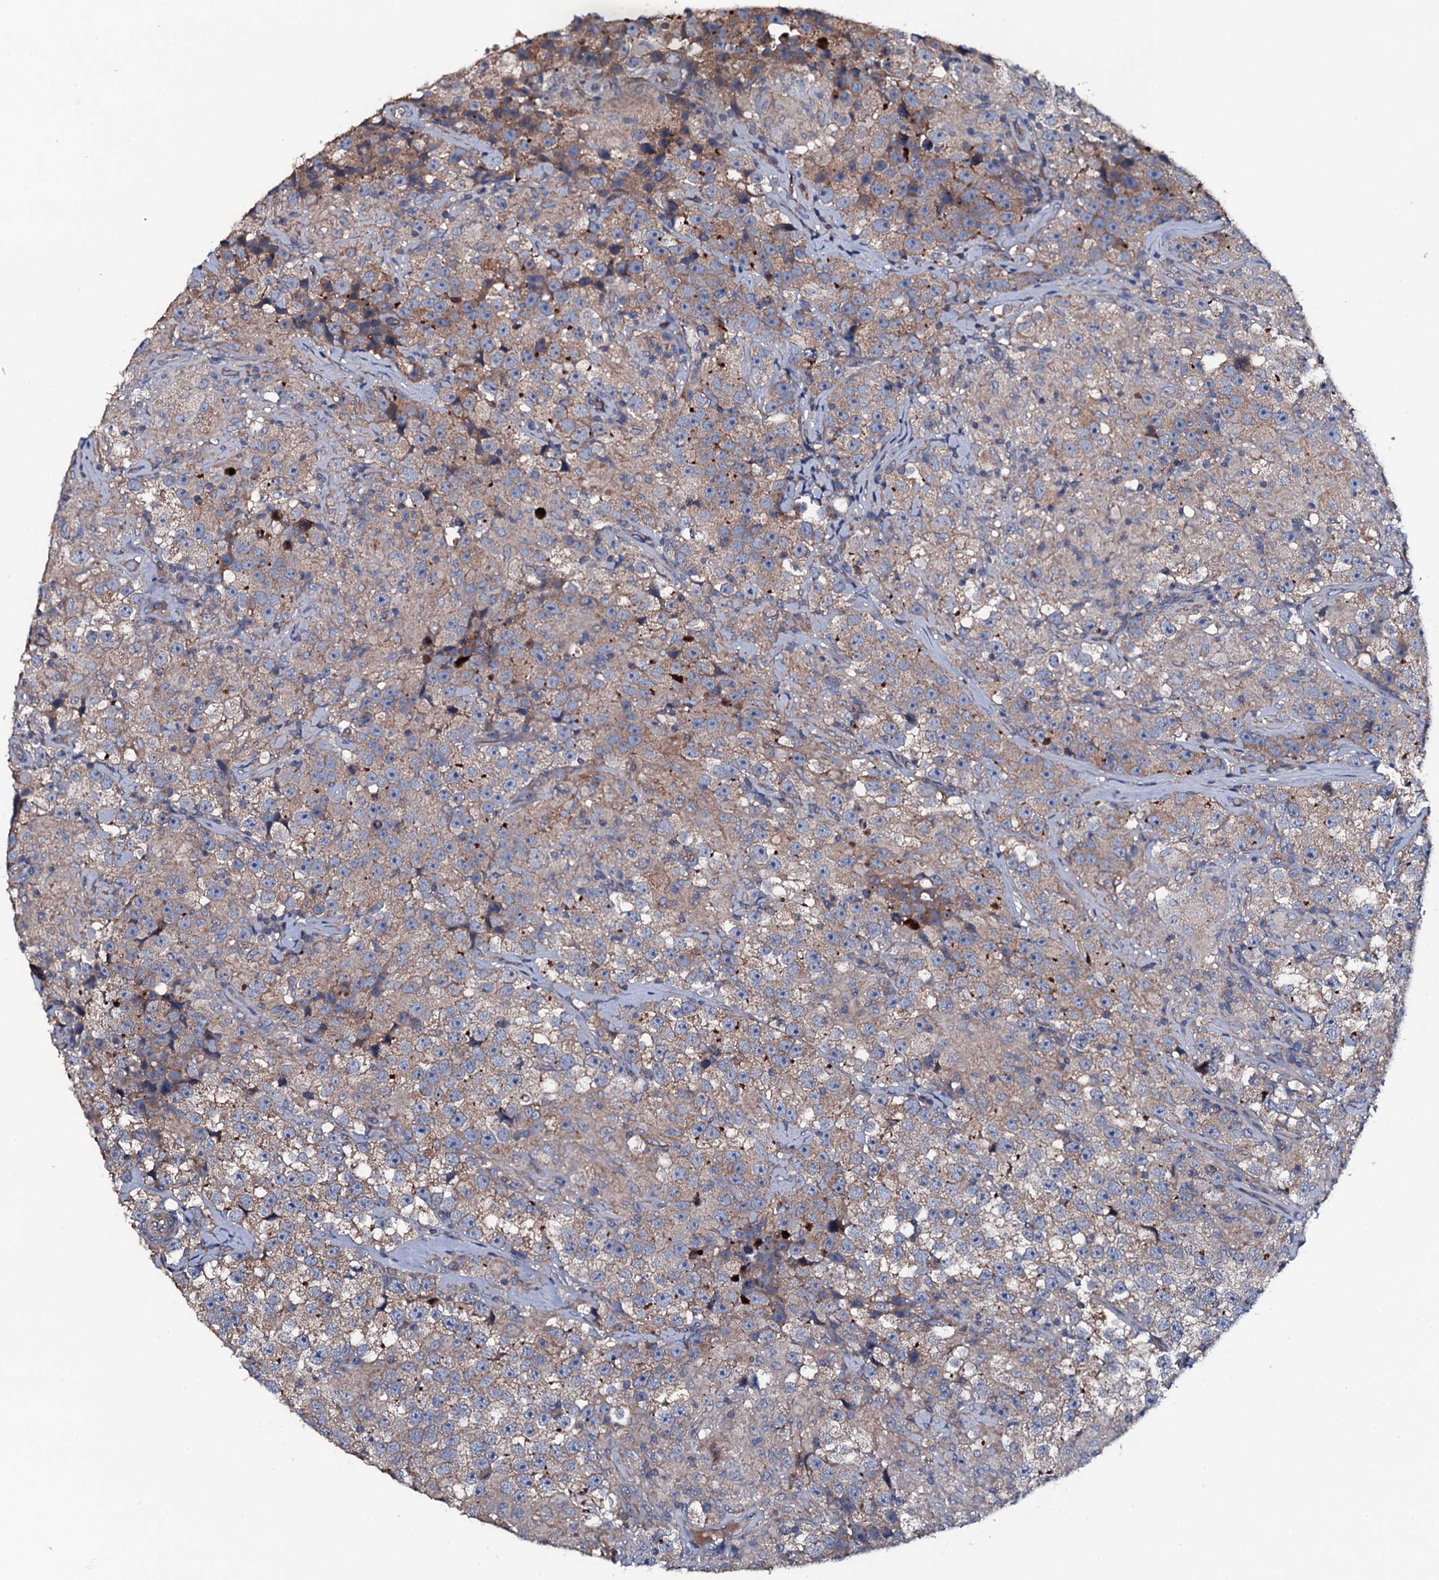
{"staining": {"intensity": "weak", "quantity": "25%-75%", "location": "cytoplasmic/membranous"}, "tissue": "testis cancer", "cell_type": "Tumor cells", "image_type": "cancer", "snomed": [{"axis": "morphology", "description": "Seminoma, NOS"}, {"axis": "topography", "description": "Testis"}], "caption": "Weak cytoplasmic/membranous protein staining is present in approximately 25%-75% of tumor cells in testis seminoma.", "gene": "NEK1", "patient": {"sex": "male", "age": 46}}